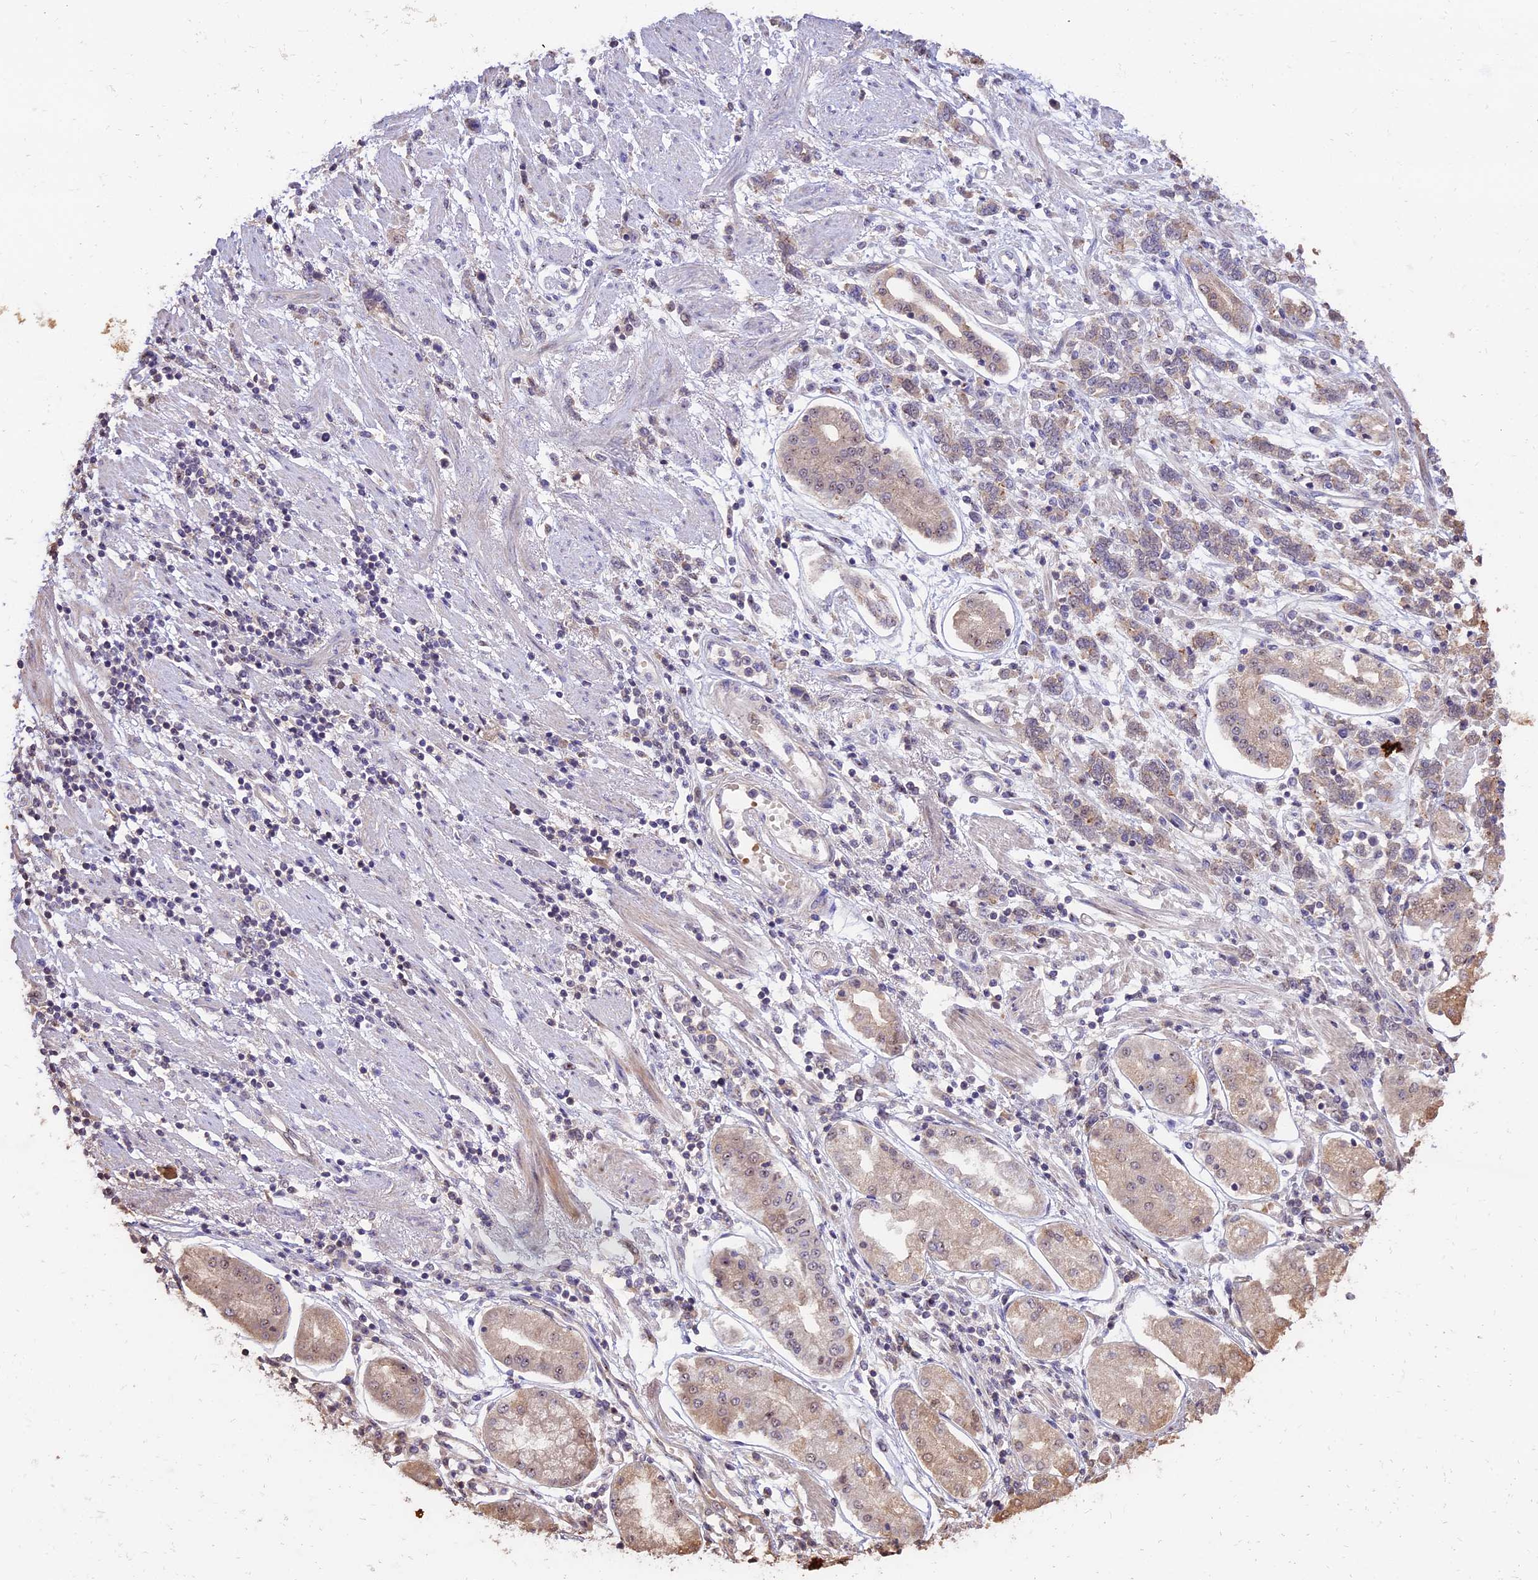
{"staining": {"intensity": "negative", "quantity": "none", "location": "none"}, "tissue": "stomach cancer", "cell_type": "Tumor cells", "image_type": "cancer", "snomed": [{"axis": "morphology", "description": "Adenocarcinoma, NOS"}, {"axis": "topography", "description": "Stomach"}], "caption": "Immunohistochemistry histopathology image of neoplastic tissue: stomach adenocarcinoma stained with DAB (3,3'-diaminobenzidine) exhibits no significant protein positivity in tumor cells.", "gene": "PPP1R37", "patient": {"sex": "female", "age": 76}}